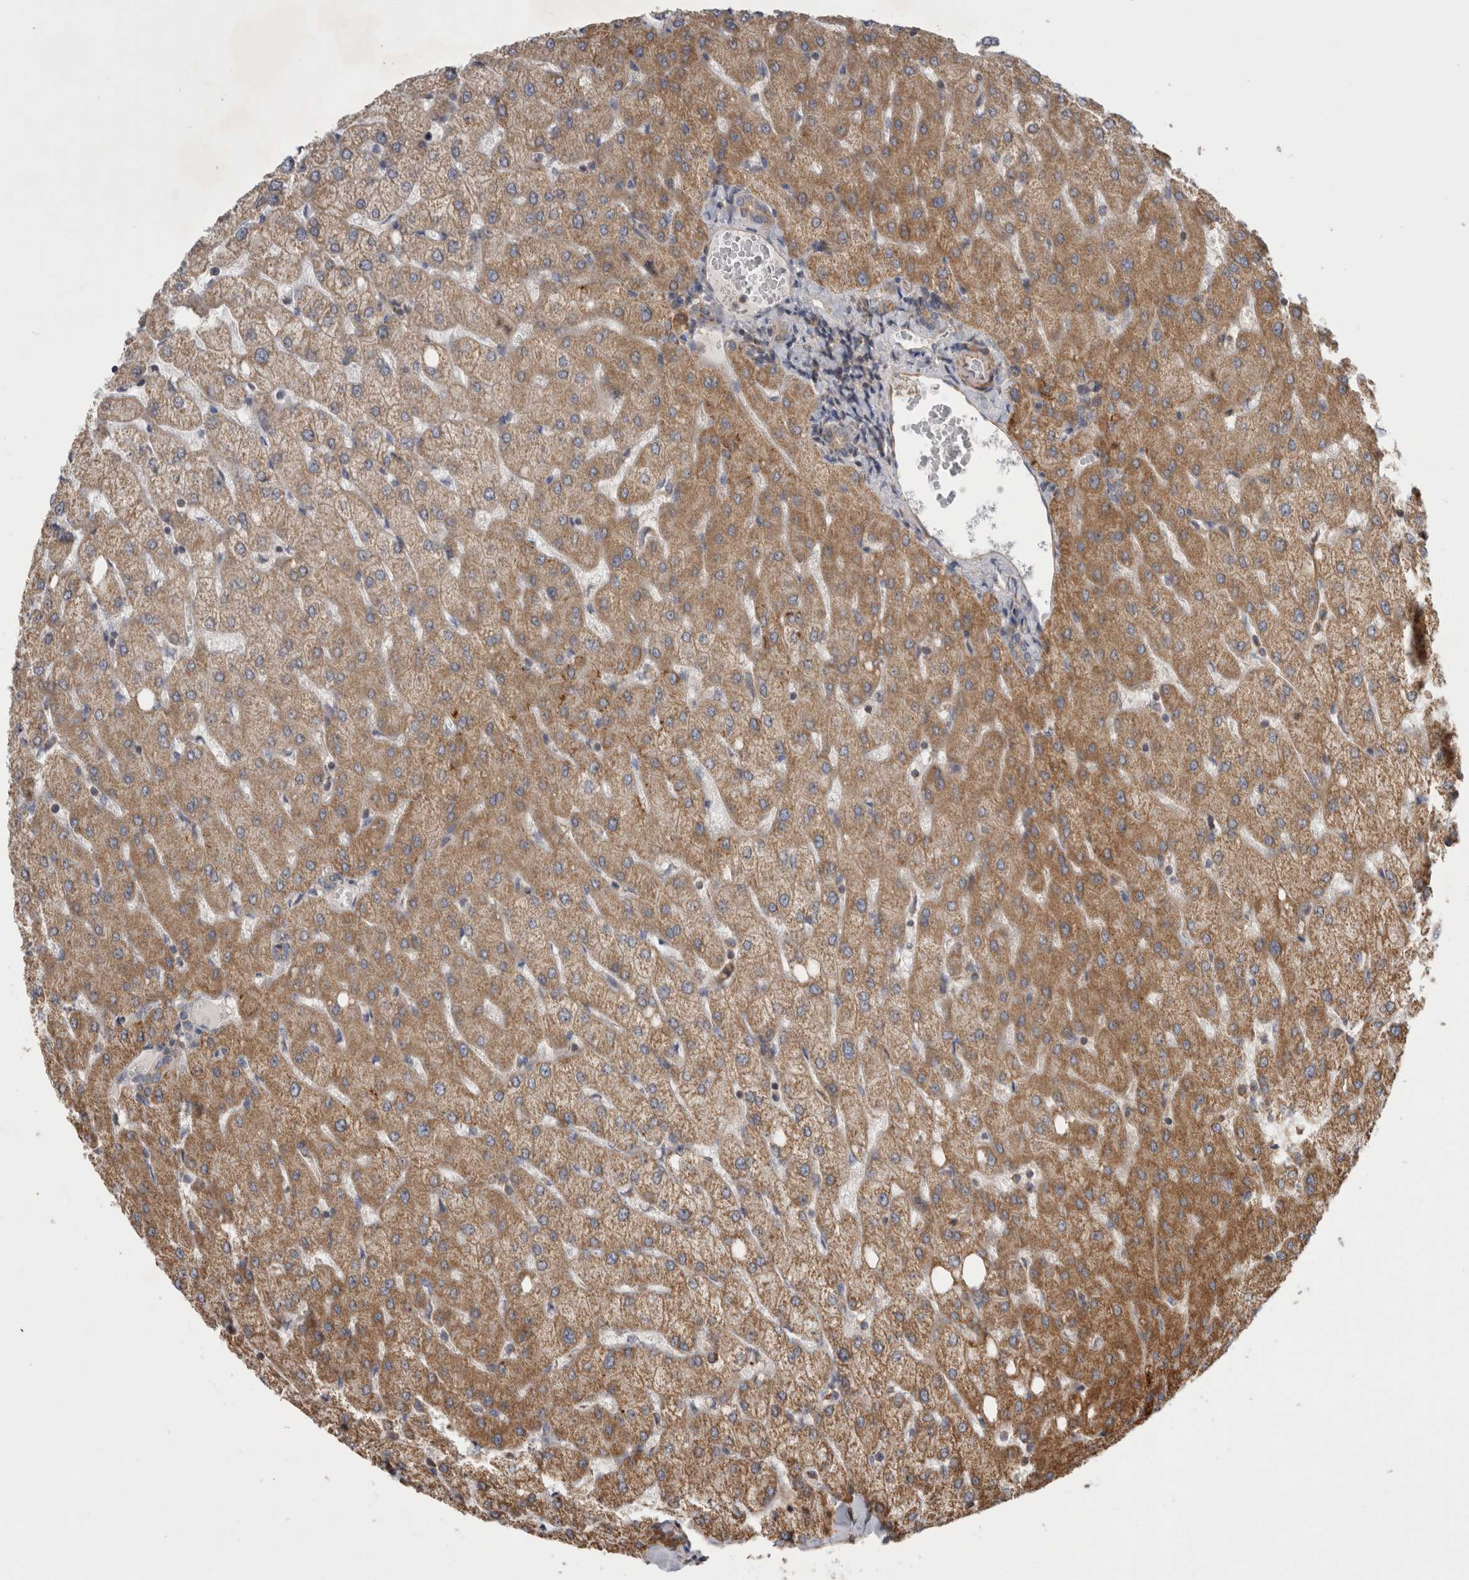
{"staining": {"intensity": "weak", "quantity": ">75%", "location": "cytoplasmic/membranous"}, "tissue": "liver", "cell_type": "Cholangiocytes", "image_type": "normal", "snomed": [{"axis": "morphology", "description": "Normal tissue, NOS"}, {"axis": "topography", "description": "Liver"}], "caption": "A low amount of weak cytoplasmic/membranous expression is identified in approximately >75% of cholangiocytes in benign liver.", "gene": "SFXN2", "patient": {"sex": "female", "age": 54}}